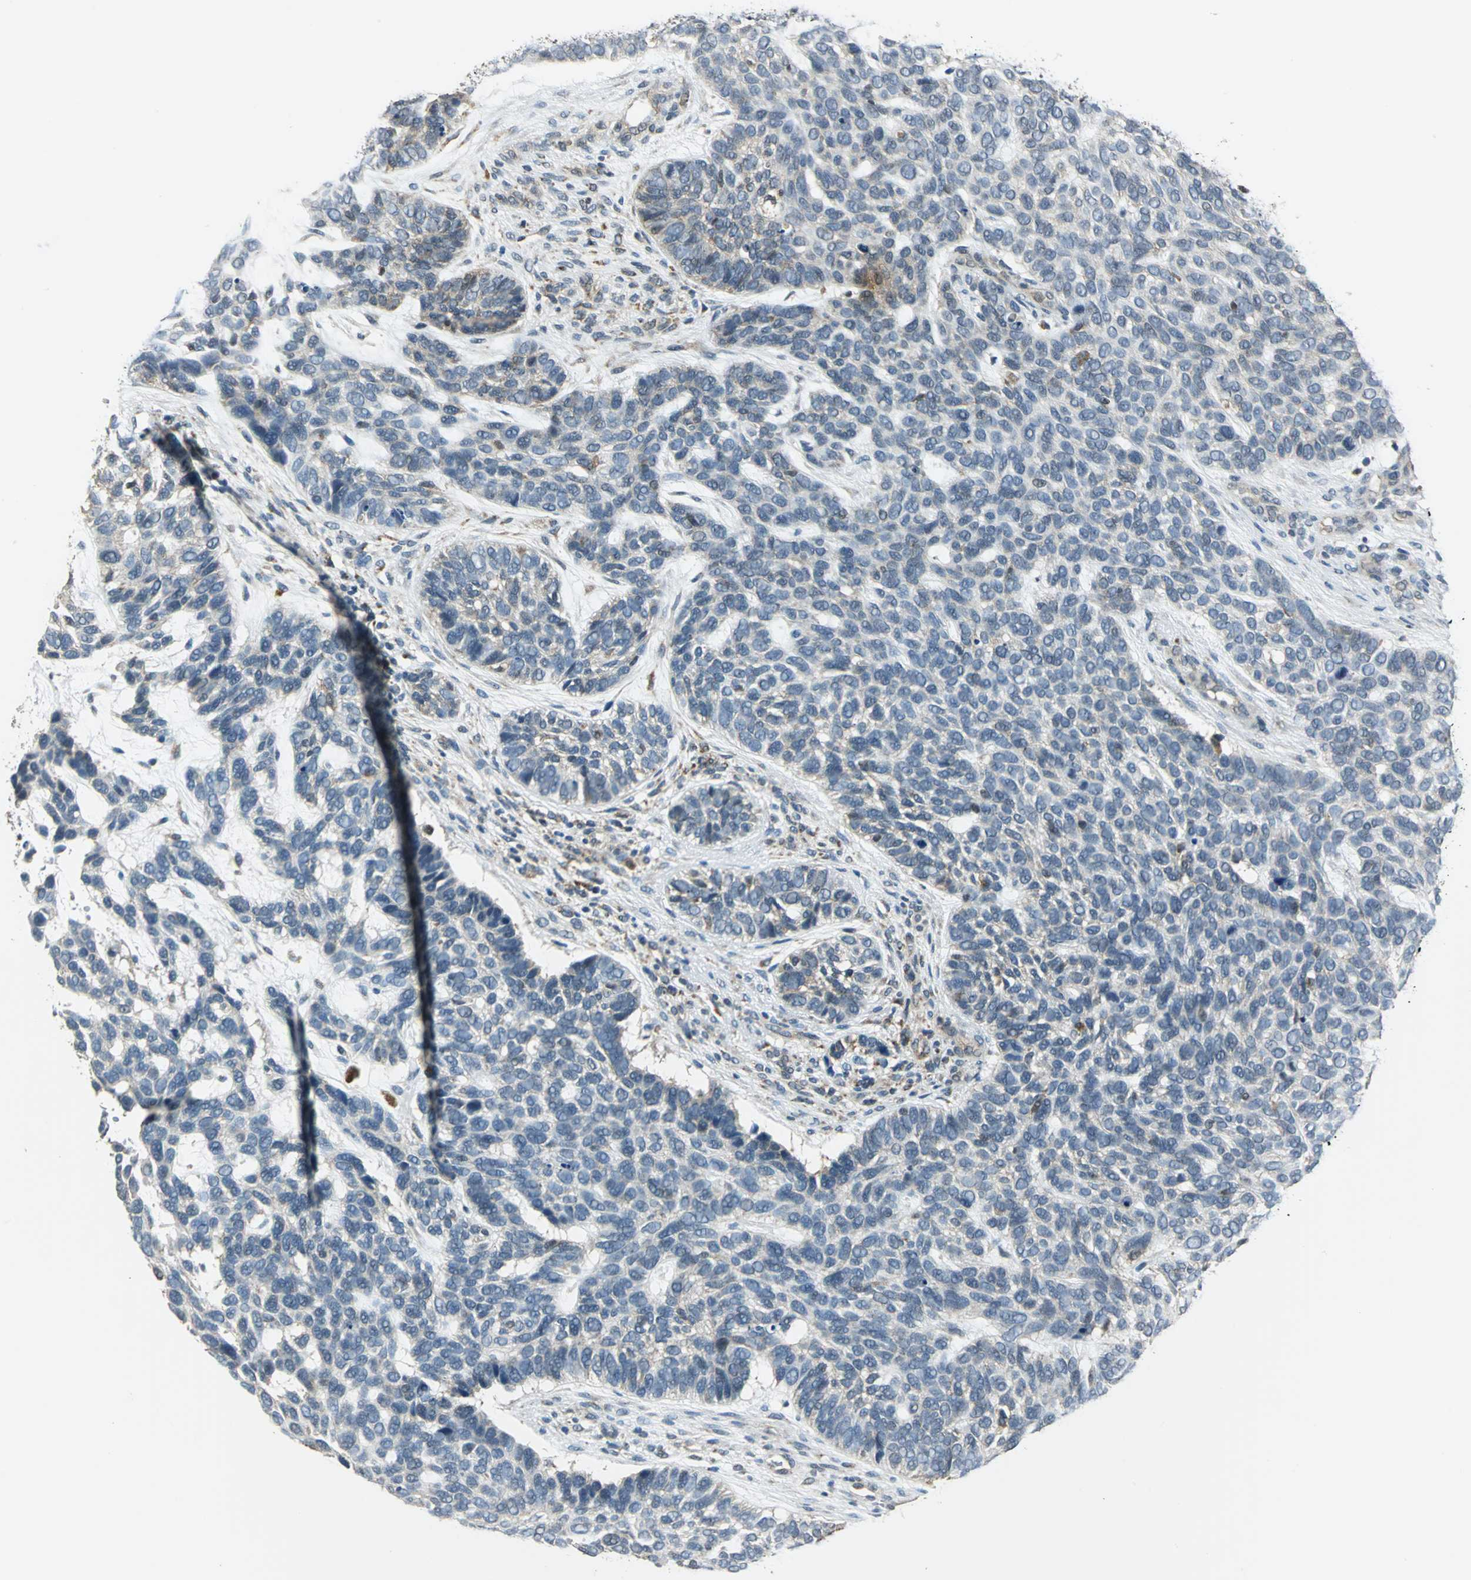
{"staining": {"intensity": "weak", "quantity": "25%-75%", "location": "cytoplasmic/membranous"}, "tissue": "skin cancer", "cell_type": "Tumor cells", "image_type": "cancer", "snomed": [{"axis": "morphology", "description": "Basal cell carcinoma"}, {"axis": "topography", "description": "Skin"}], "caption": "IHC photomicrograph of human basal cell carcinoma (skin) stained for a protein (brown), which reveals low levels of weak cytoplasmic/membranous positivity in about 25%-75% of tumor cells.", "gene": "NUDT2", "patient": {"sex": "male", "age": 87}}